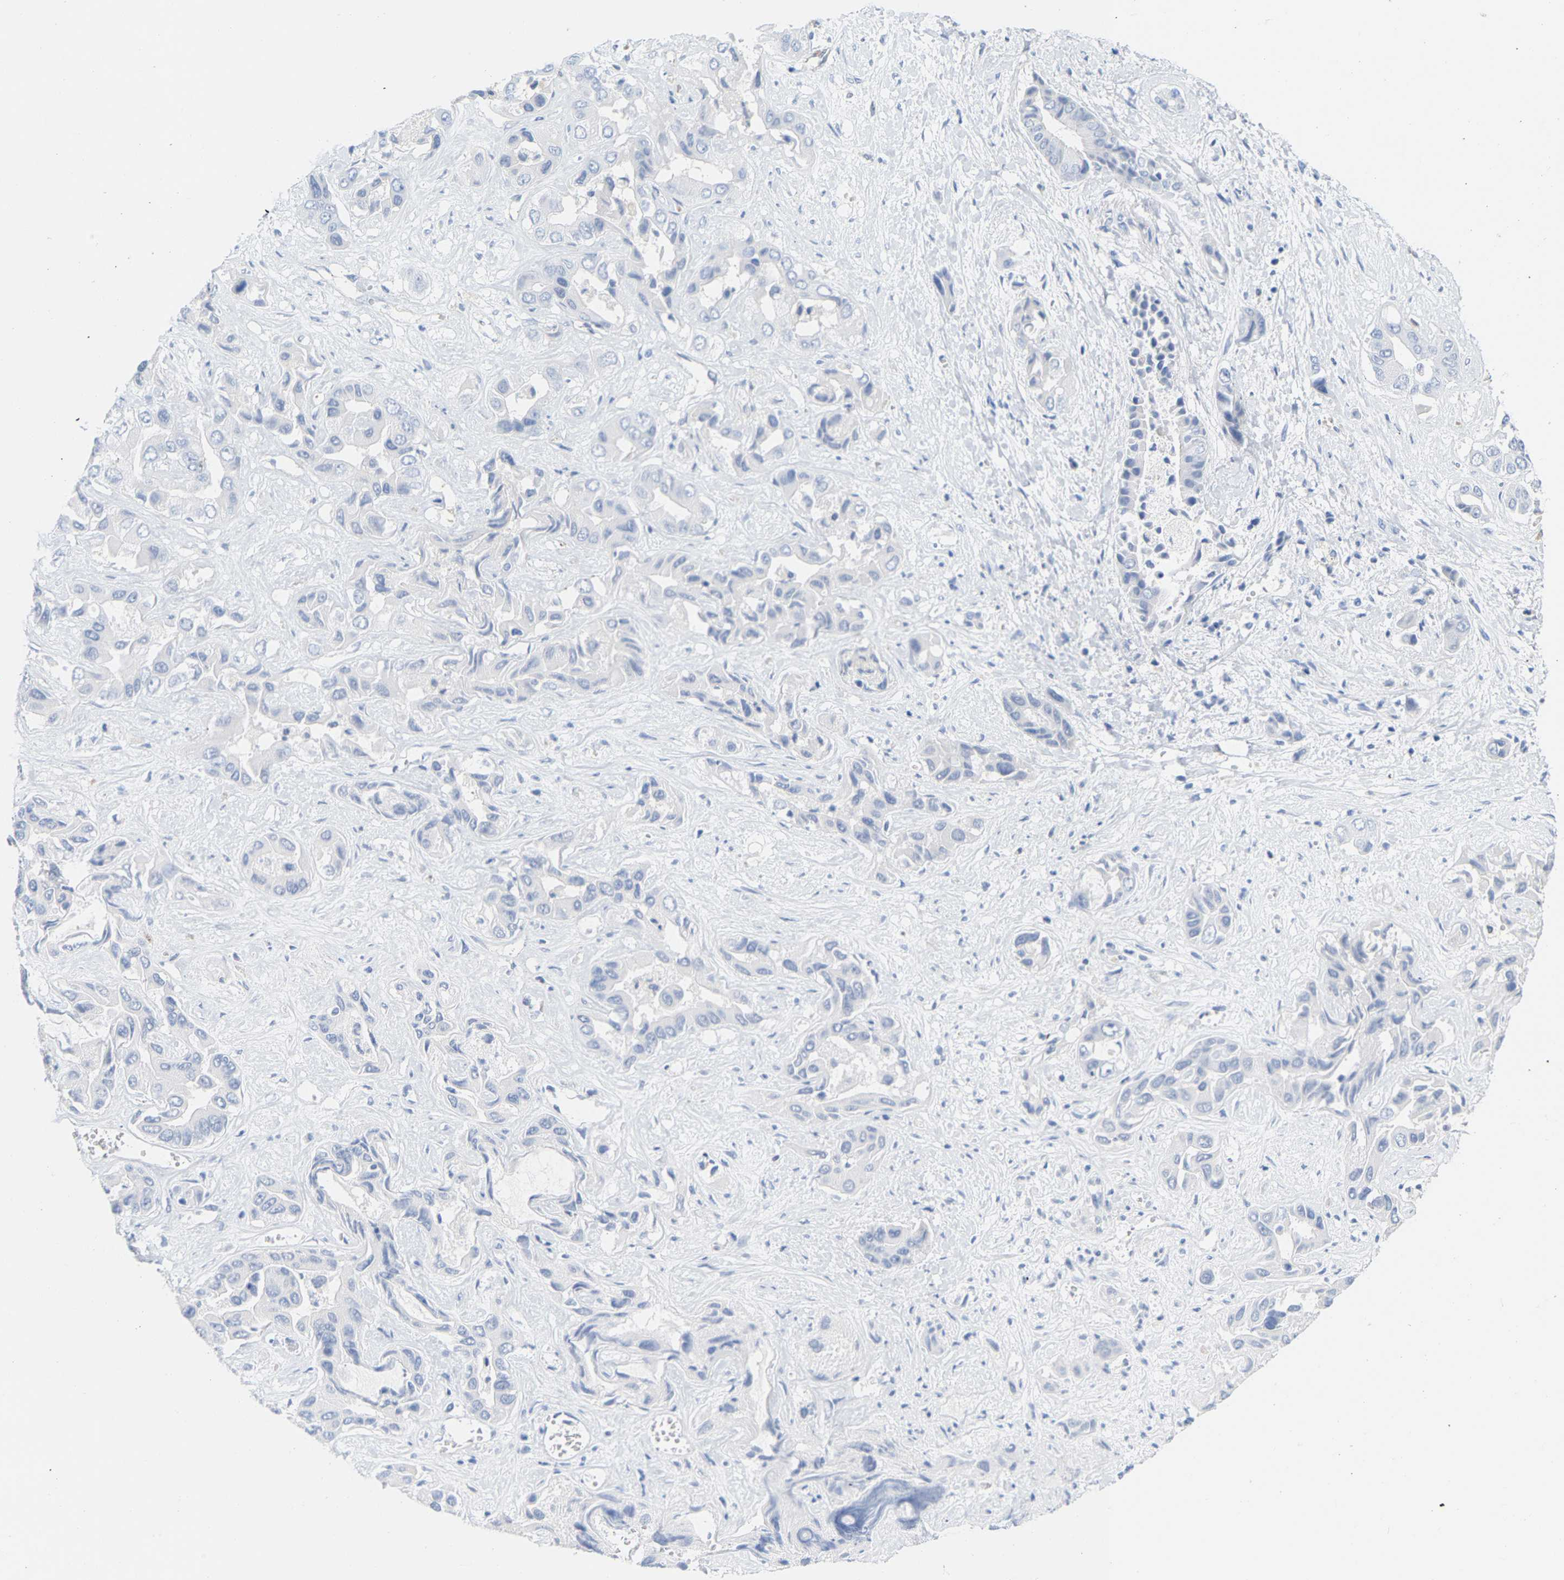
{"staining": {"intensity": "negative", "quantity": "none", "location": "none"}, "tissue": "liver cancer", "cell_type": "Tumor cells", "image_type": "cancer", "snomed": [{"axis": "morphology", "description": "Cholangiocarcinoma"}, {"axis": "topography", "description": "Liver"}], "caption": "An image of human liver cholangiocarcinoma is negative for staining in tumor cells. Nuclei are stained in blue.", "gene": "GIMAP4", "patient": {"sex": "female", "age": 52}}